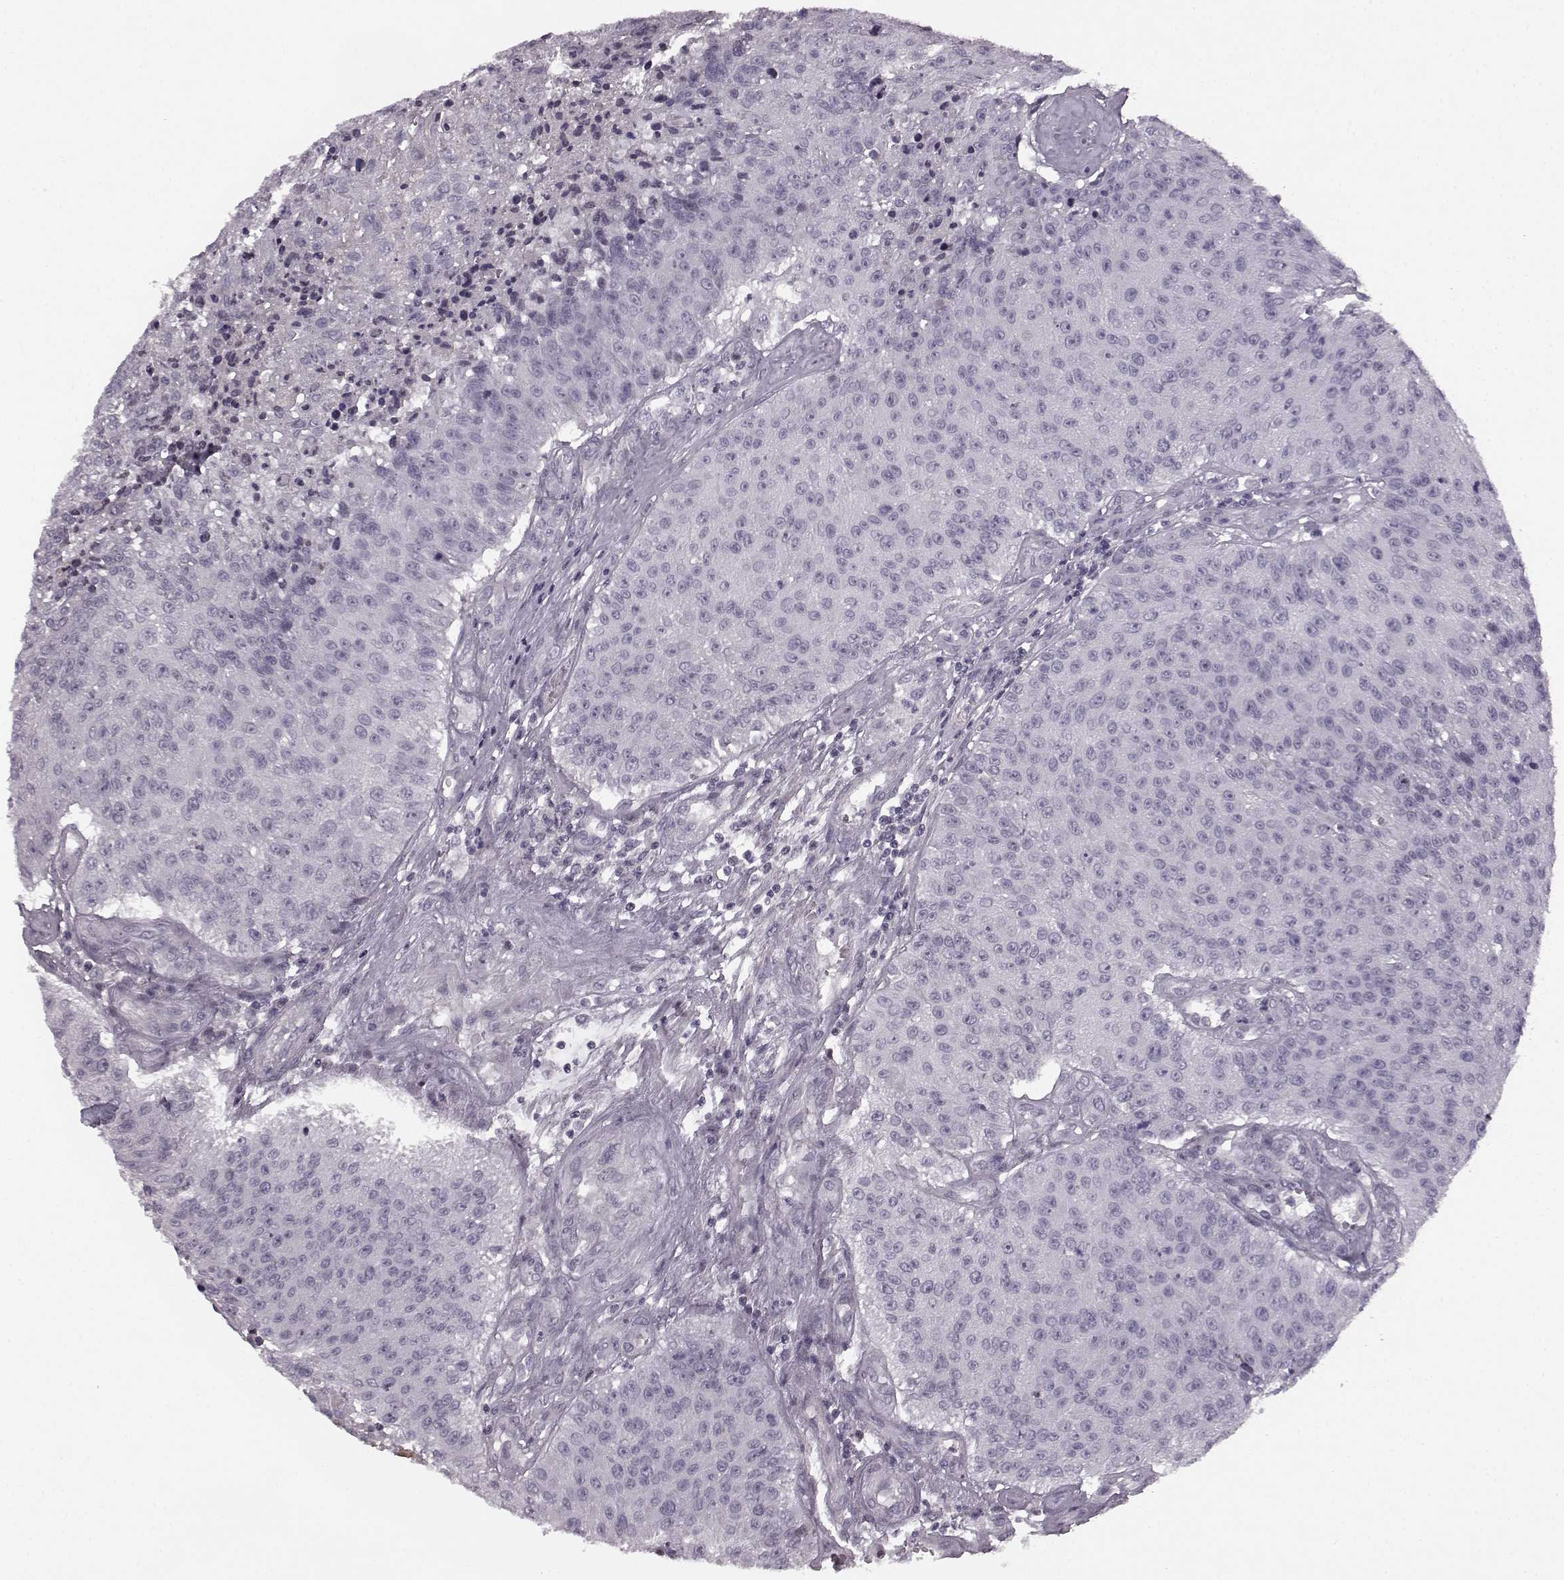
{"staining": {"intensity": "negative", "quantity": "none", "location": "none"}, "tissue": "urothelial cancer", "cell_type": "Tumor cells", "image_type": "cancer", "snomed": [{"axis": "morphology", "description": "Urothelial carcinoma, NOS"}, {"axis": "topography", "description": "Urinary bladder"}], "caption": "The photomicrograph reveals no significant staining in tumor cells of urothelial cancer.", "gene": "SEMG2", "patient": {"sex": "male", "age": 55}}